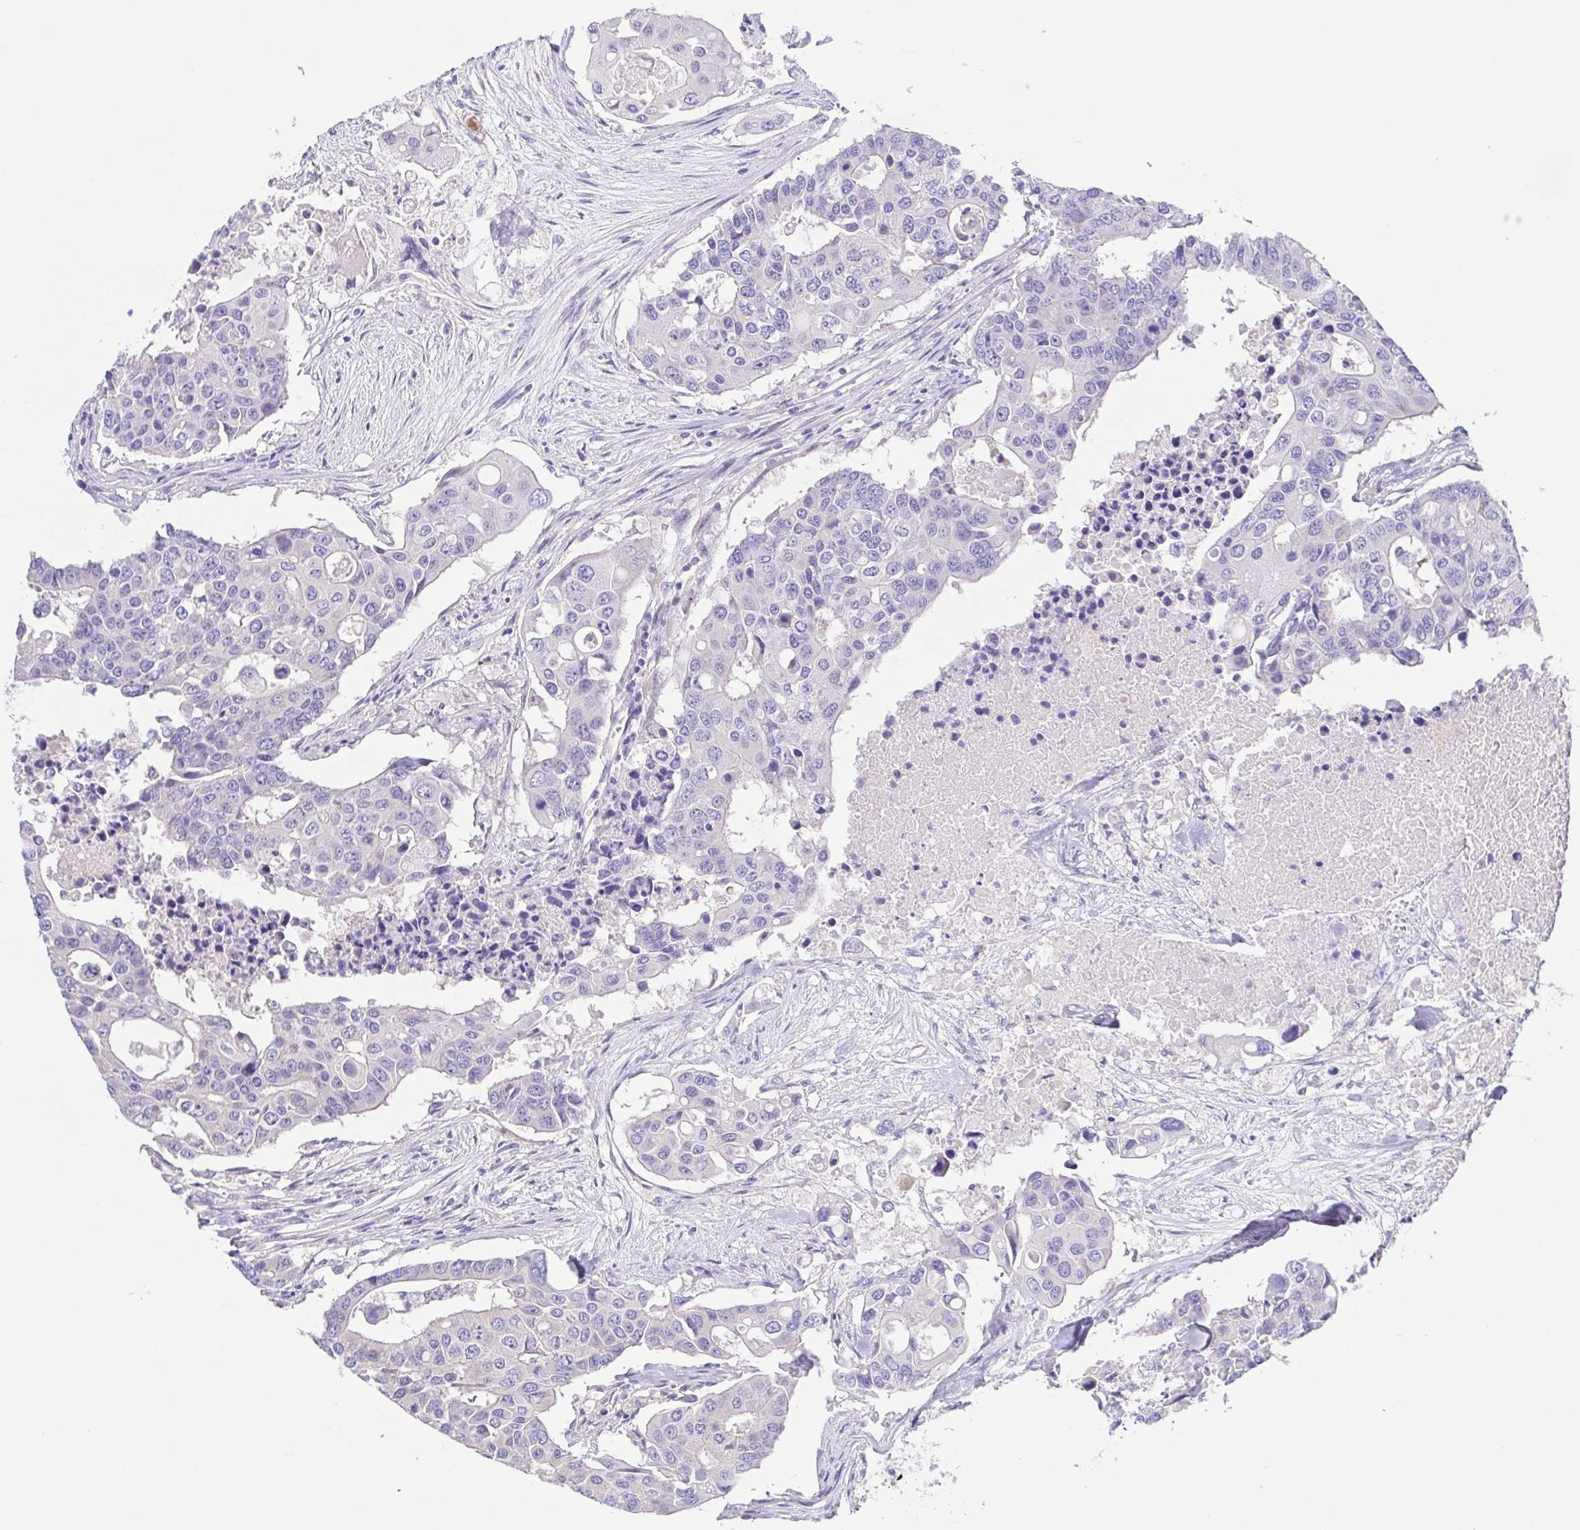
{"staining": {"intensity": "negative", "quantity": "none", "location": "none"}, "tissue": "colorectal cancer", "cell_type": "Tumor cells", "image_type": "cancer", "snomed": [{"axis": "morphology", "description": "Adenocarcinoma, NOS"}, {"axis": "topography", "description": "Colon"}], "caption": "The photomicrograph demonstrates no staining of tumor cells in adenocarcinoma (colorectal). The staining is performed using DAB (3,3'-diaminobenzidine) brown chromogen with nuclei counter-stained in using hematoxylin.", "gene": "PKDREJ", "patient": {"sex": "male", "age": 77}}